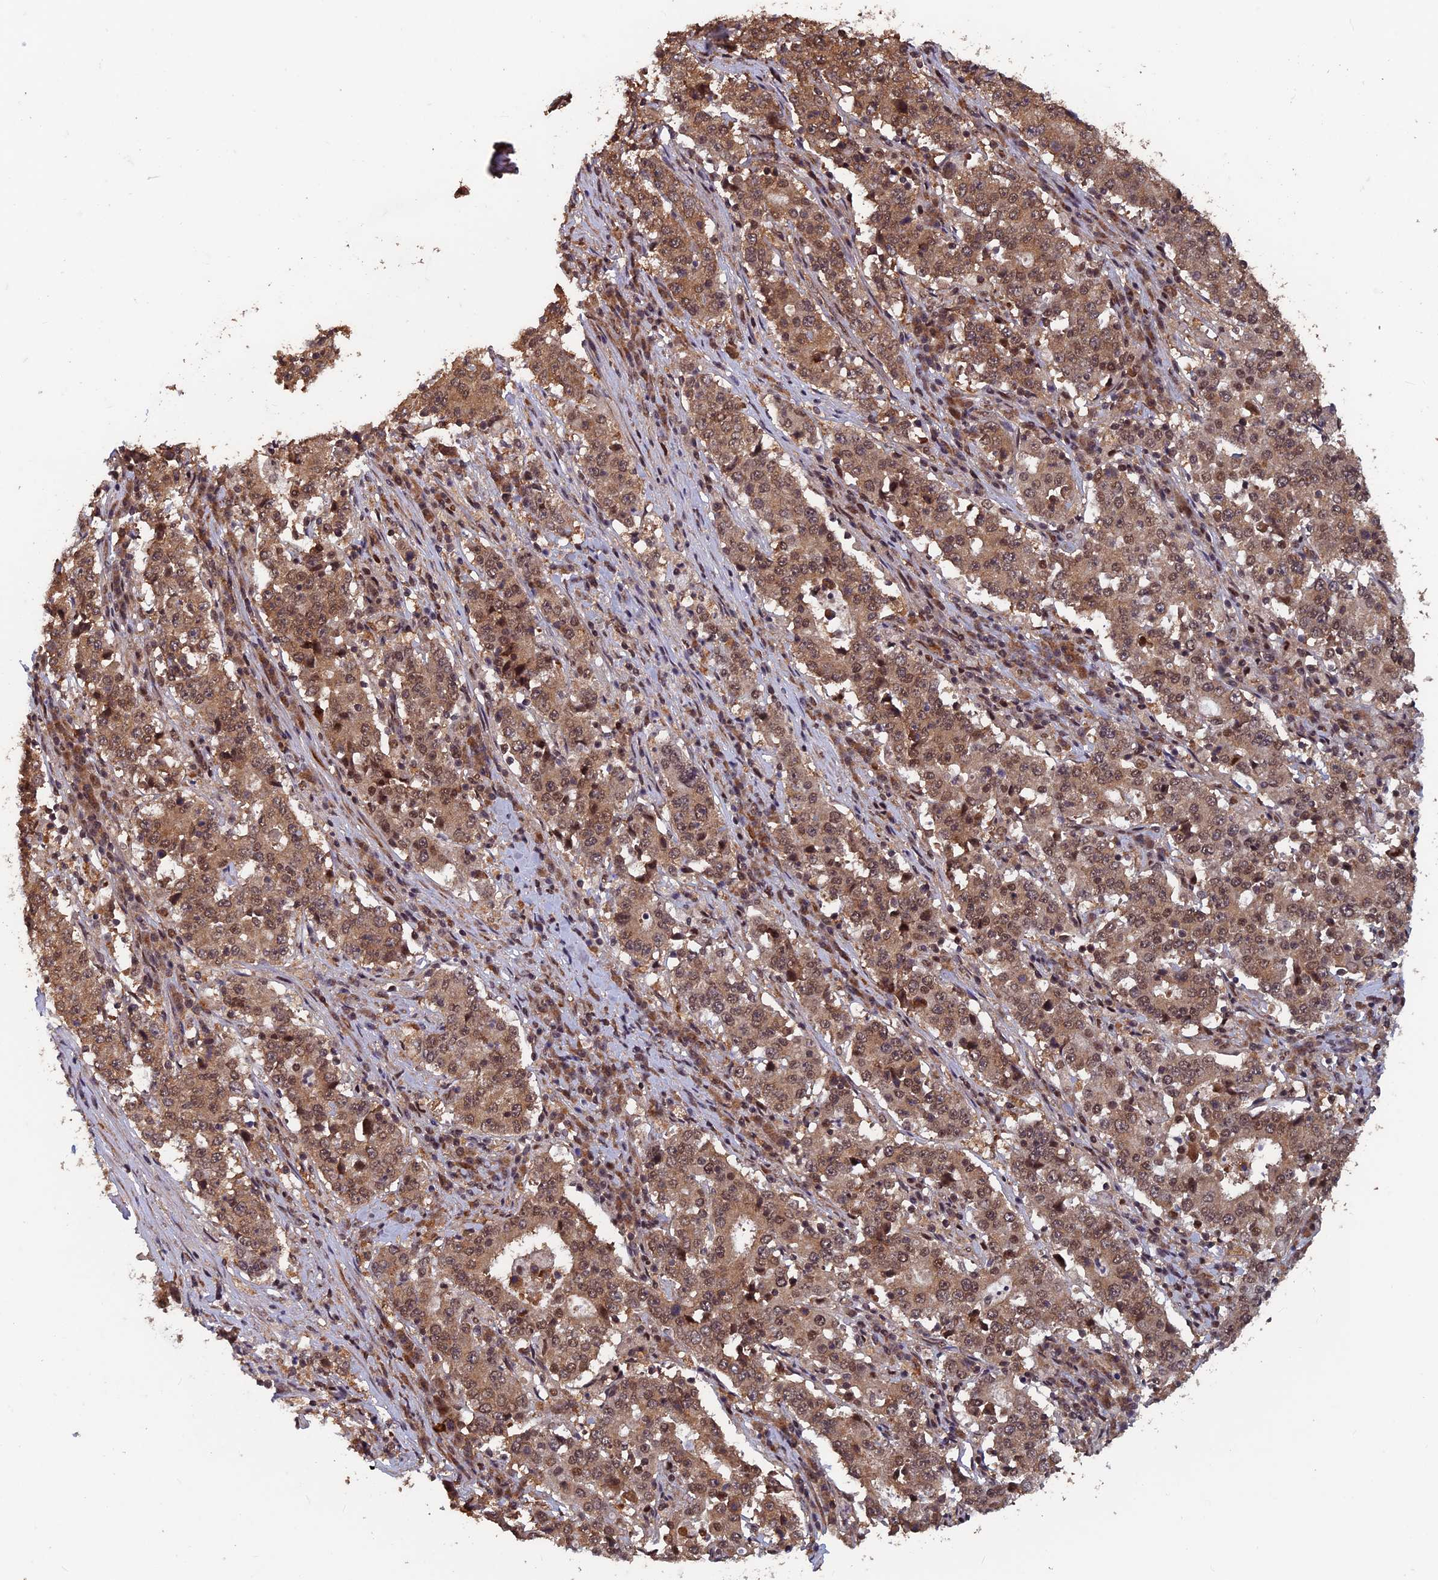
{"staining": {"intensity": "moderate", "quantity": ">75%", "location": "cytoplasmic/membranous,nuclear"}, "tissue": "stomach cancer", "cell_type": "Tumor cells", "image_type": "cancer", "snomed": [{"axis": "morphology", "description": "Adenocarcinoma, NOS"}, {"axis": "topography", "description": "Stomach"}], "caption": "Stomach adenocarcinoma stained for a protein shows moderate cytoplasmic/membranous and nuclear positivity in tumor cells. Nuclei are stained in blue.", "gene": "FAM53C", "patient": {"sex": "male", "age": 59}}